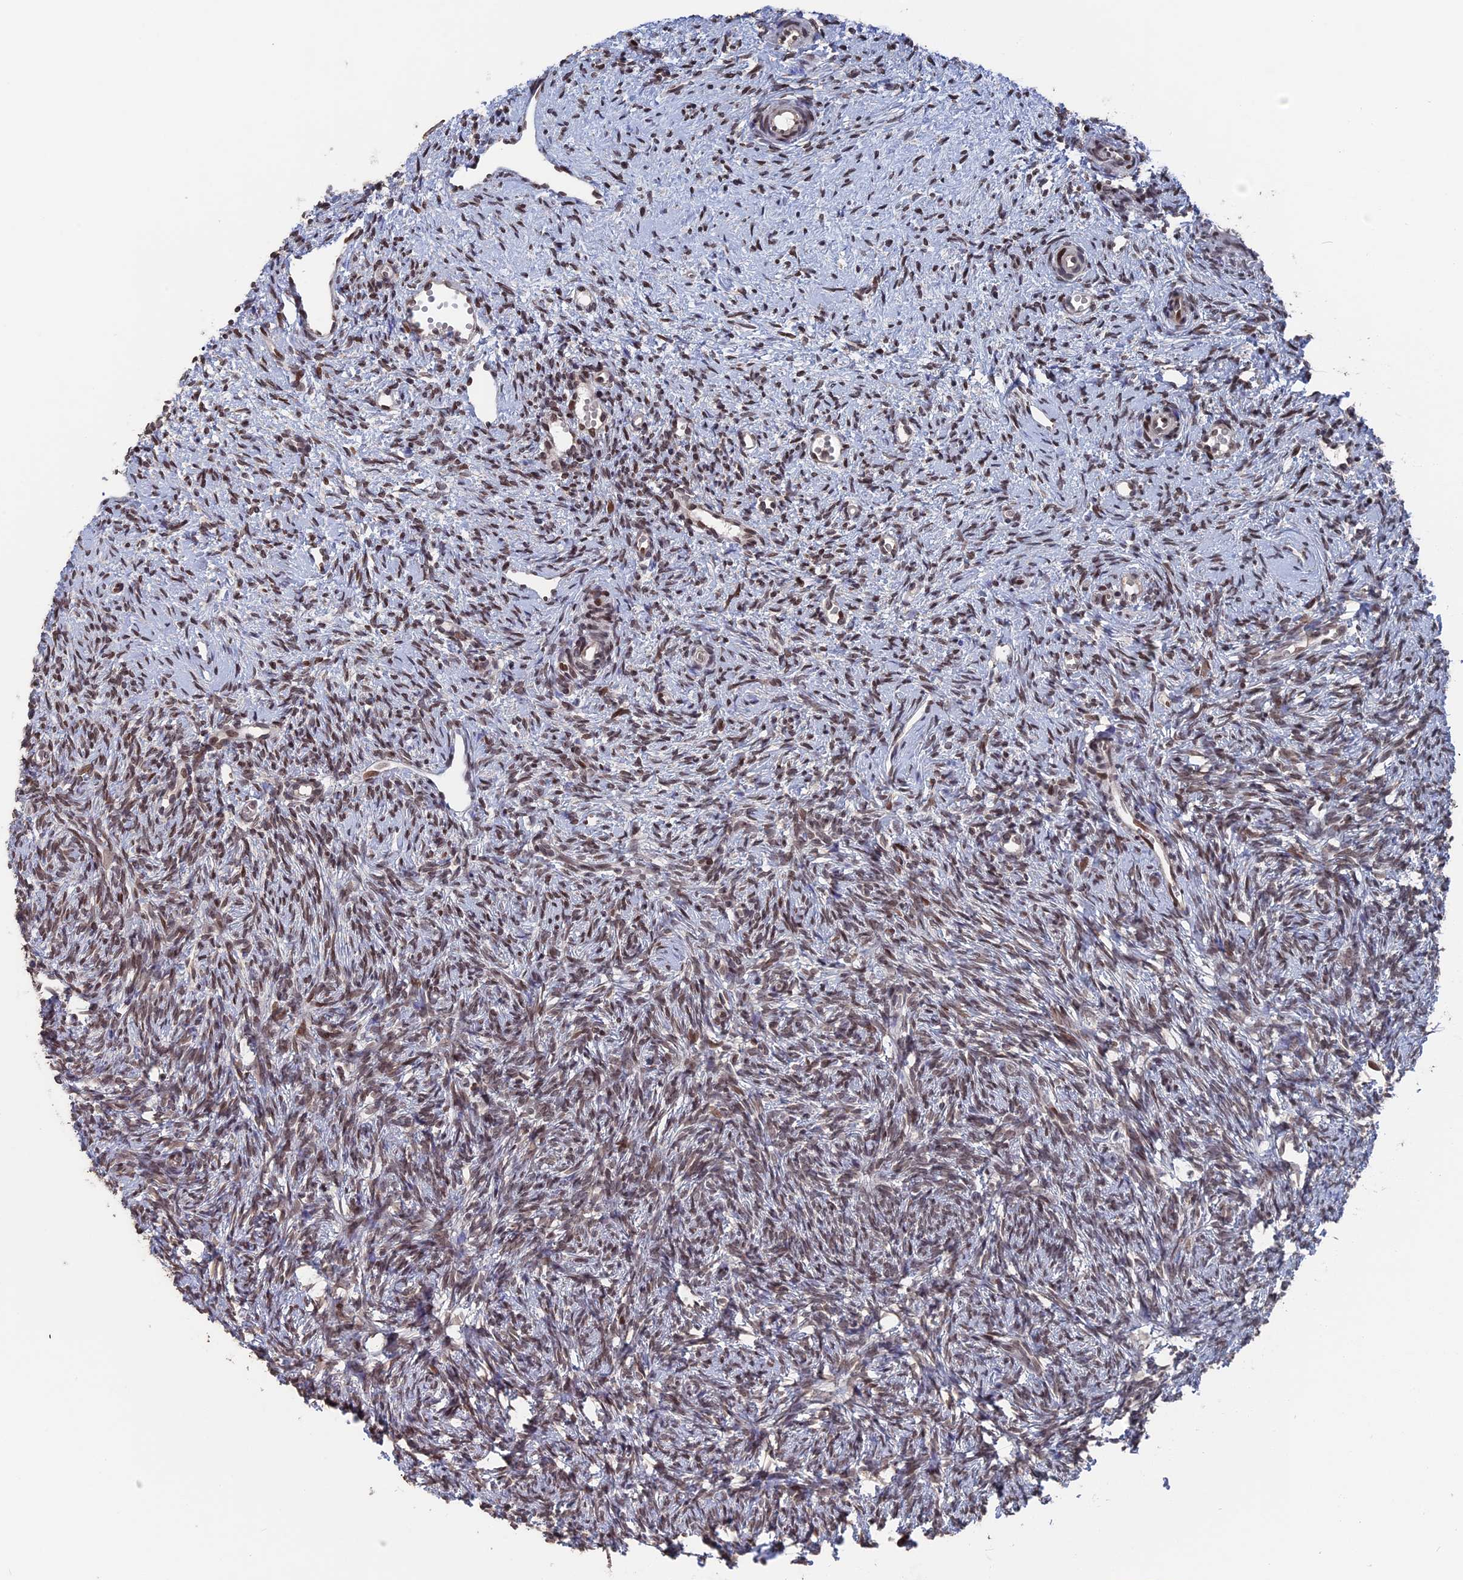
{"staining": {"intensity": "weak", "quantity": ">75%", "location": "cytoplasmic/membranous,nuclear"}, "tissue": "ovary", "cell_type": "Follicle cells", "image_type": "normal", "snomed": [{"axis": "morphology", "description": "Normal tissue, NOS"}, {"axis": "topography", "description": "Ovary"}], "caption": "IHC of benign human ovary shows low levels of weak cytoplasmic/membranous,nuclear staining in approximately >75% of follicle cells. The staining was performed using DAB to visualize the protein expression in brown, while the nuclei were stained in blue with hematoxylin (Magnification: 20x).", "gene": "NR2C2AP", "patient": {"sex": "female", "age": 51}}